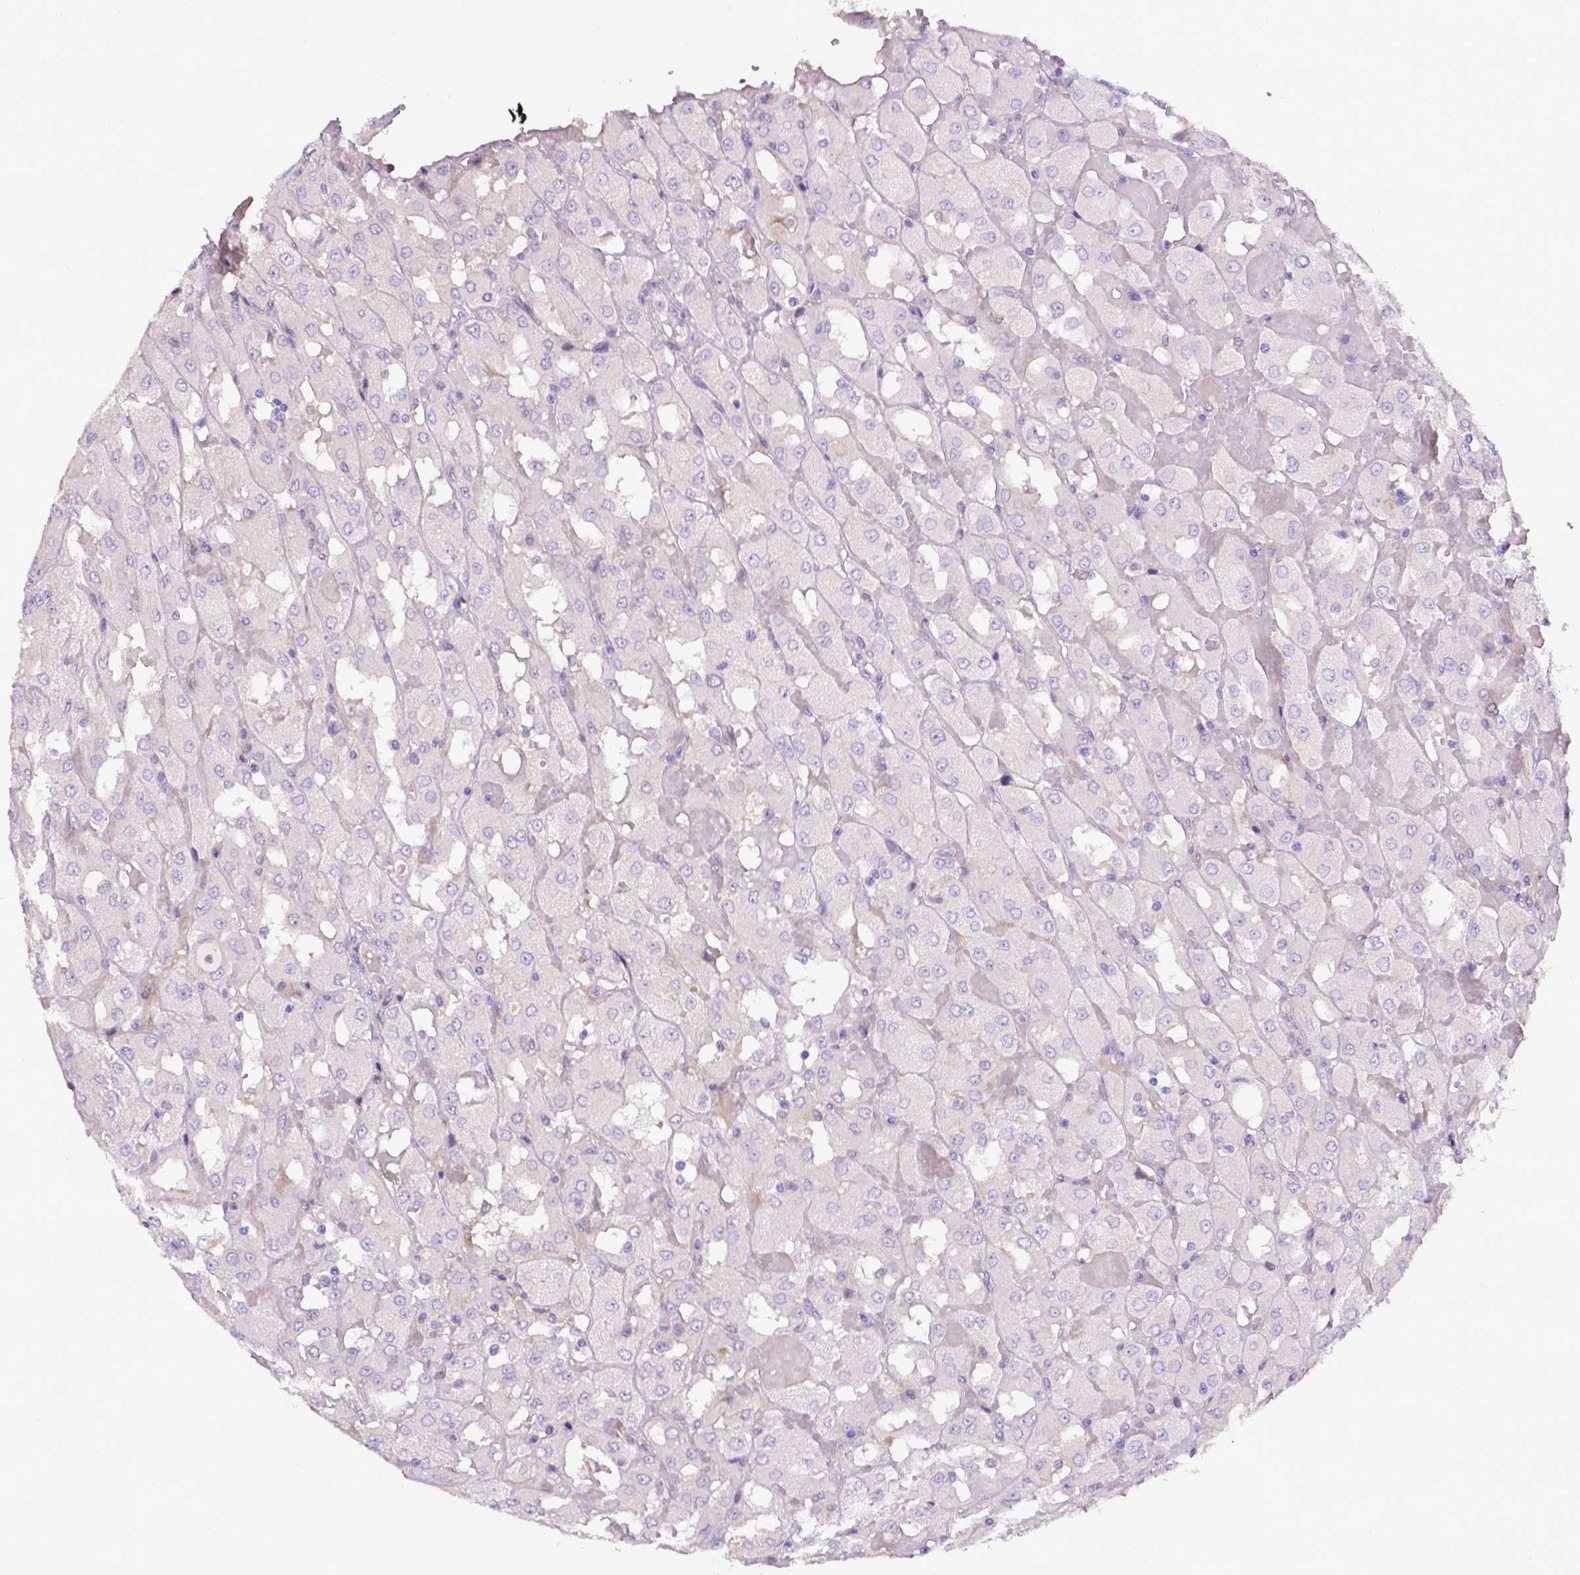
{"staining": {"intensity": "negative", "quantity": "none", "location": "none"}, "tissue": "renal cancer", "cell_type": "Tumor cells", "image_type": "cancer", "snomed": [{"axis": "morphology", "description": "Adenocarcinoma, NOS"}, {"axis": "topography", "description": "Kidney"}], "caption": "Tumor cells show no significant positivity in renal adenocarcinoma.", "gene": "CD40", "patient": {"sex": "male", "age": 72}}